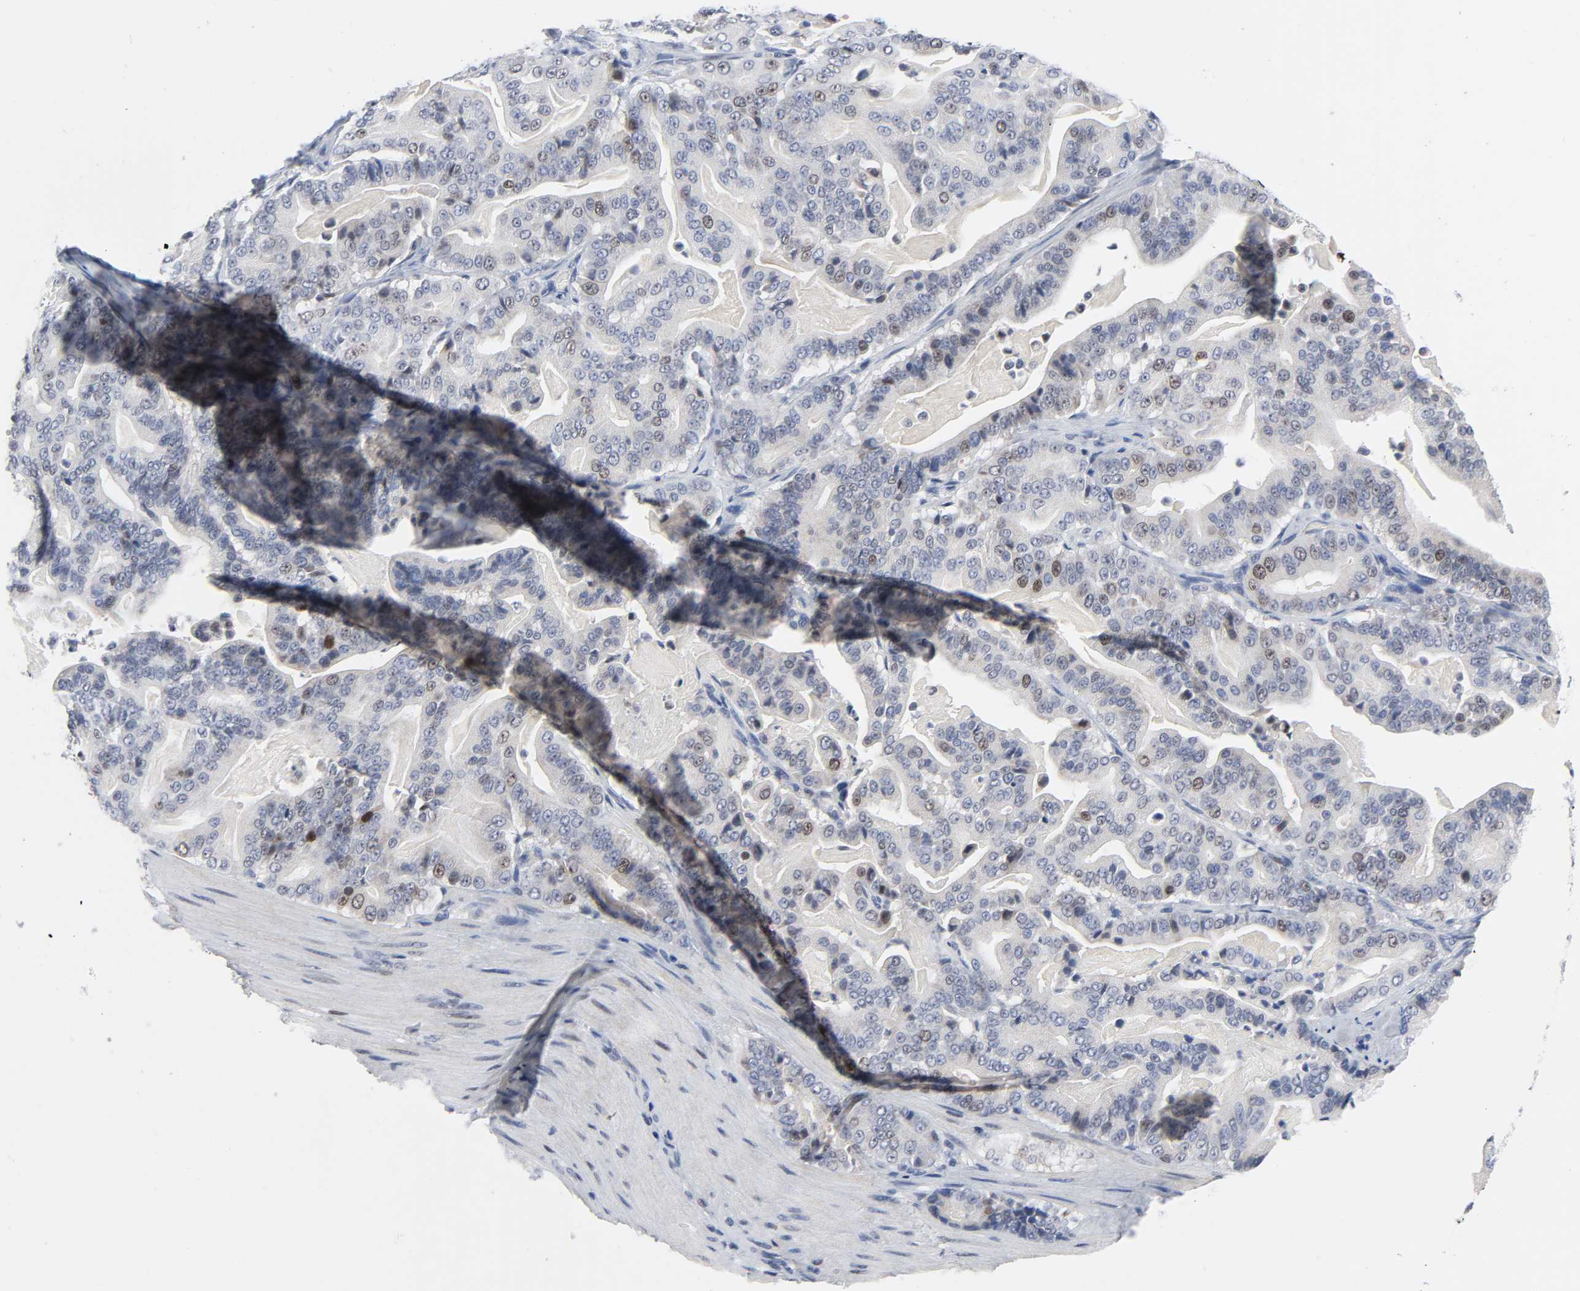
{"staining": {"intensity": "weak", "quantity": "<25%", "location": "nuclear"}, "tissue": "pancreatic cancer", "cell_type": "Tumor cells", "image_type": "cancer", "snomed": [{"axis": "morphology", "description": "Adenocarcinoma, NOS"}, {"axis": "topography", "description": "Pancreas"}], "caption": "IHC micrograph of neoplastic tissue: human pancreatic cancer (adenocarcinoma) stained with DAB (3,3'-diaminobenzidine) shows no significant protein staining in tumor cells.", "gene": "WEE1", "patient": {"sex": "male", "age": 63}}